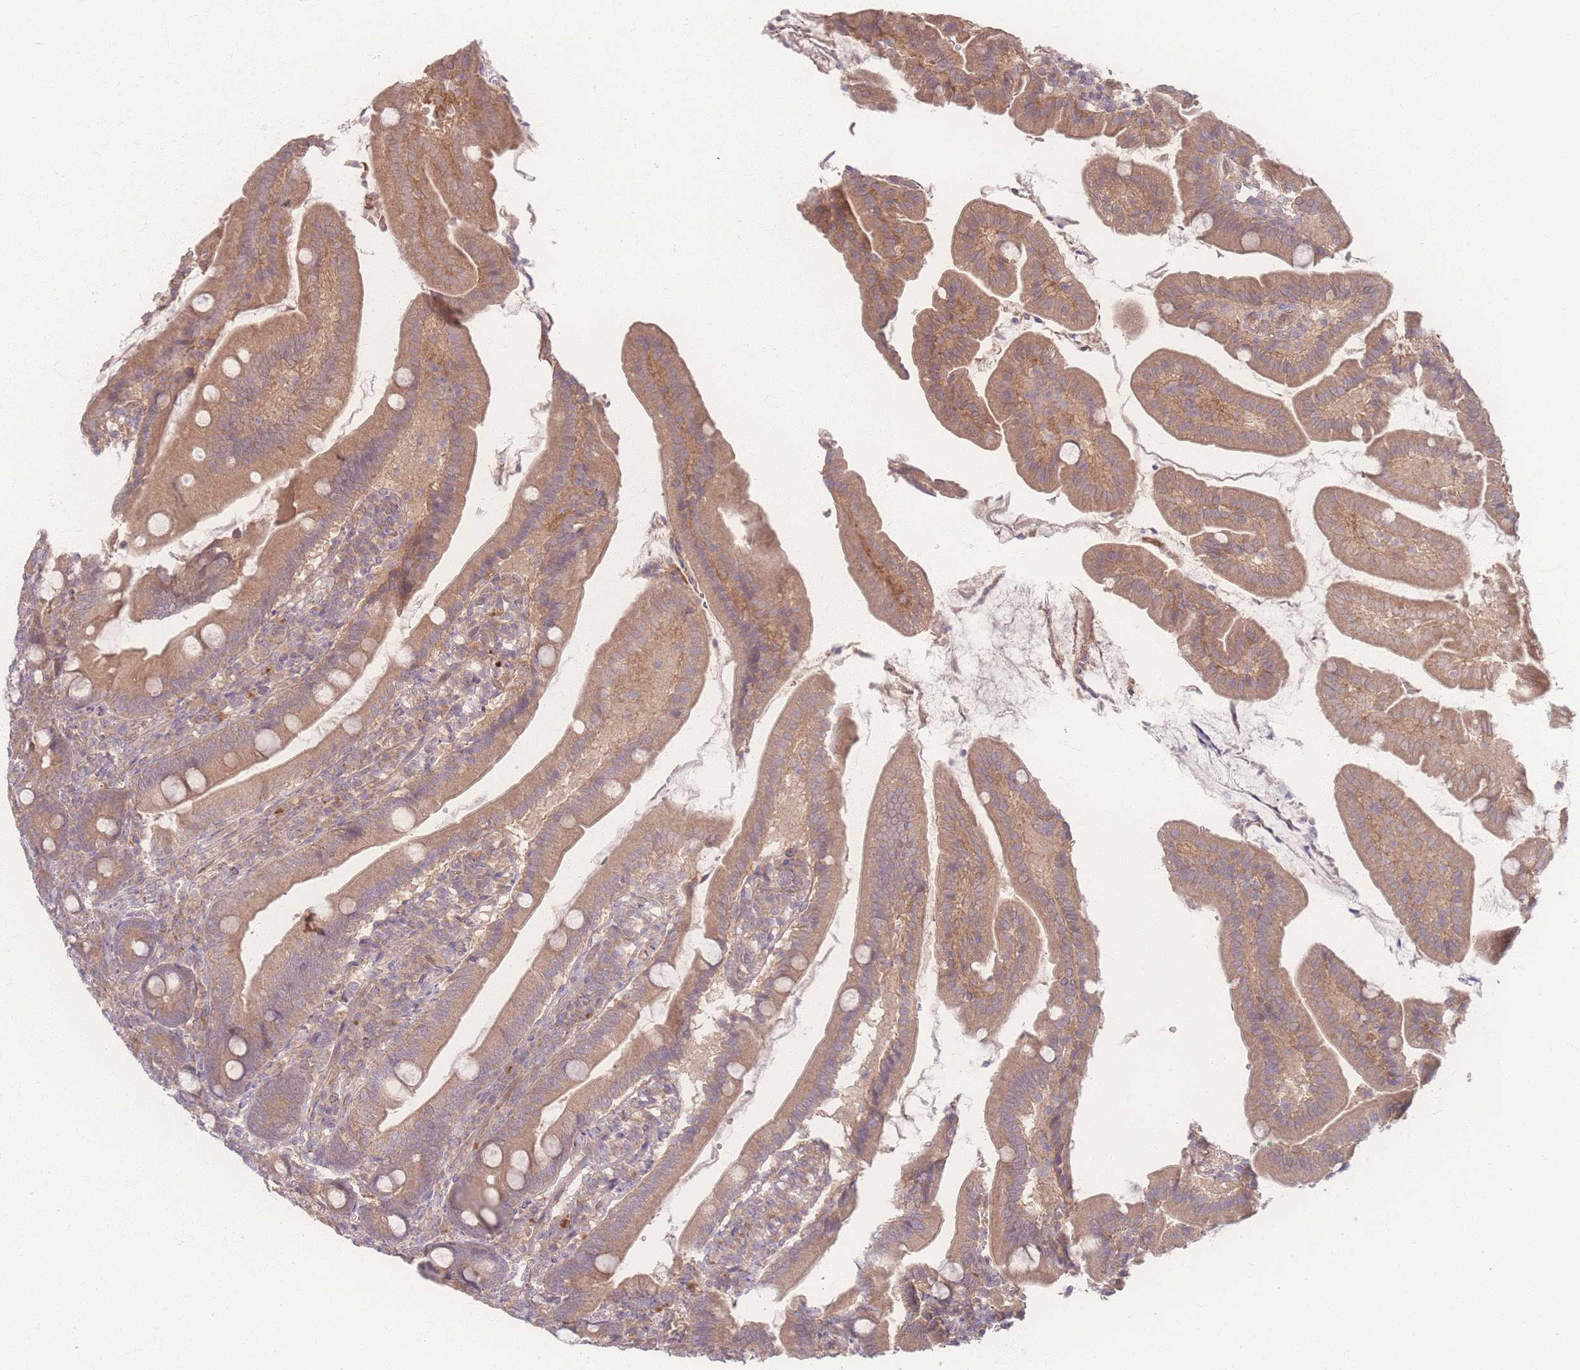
{"staining": {"intensity": "moderate", "quantity": ">75%", "location": "cytoplasmic/membranous"}, "tissue": "duodenum", "cell_type": "Glandular cells", "image_type": "normal", "snomed": [{"axis": "morphology", "description": "Normal tissue, NOS"}, {"axis": "topography", "description": "Duodenum"}], "caption": "A brown stain highlights moderate cytoplasmic/membranous staining of a protein in glandular cells of unremarkable duodenum.", "gene": "INSR", "patient": {"sex": "female", "age": 67}}